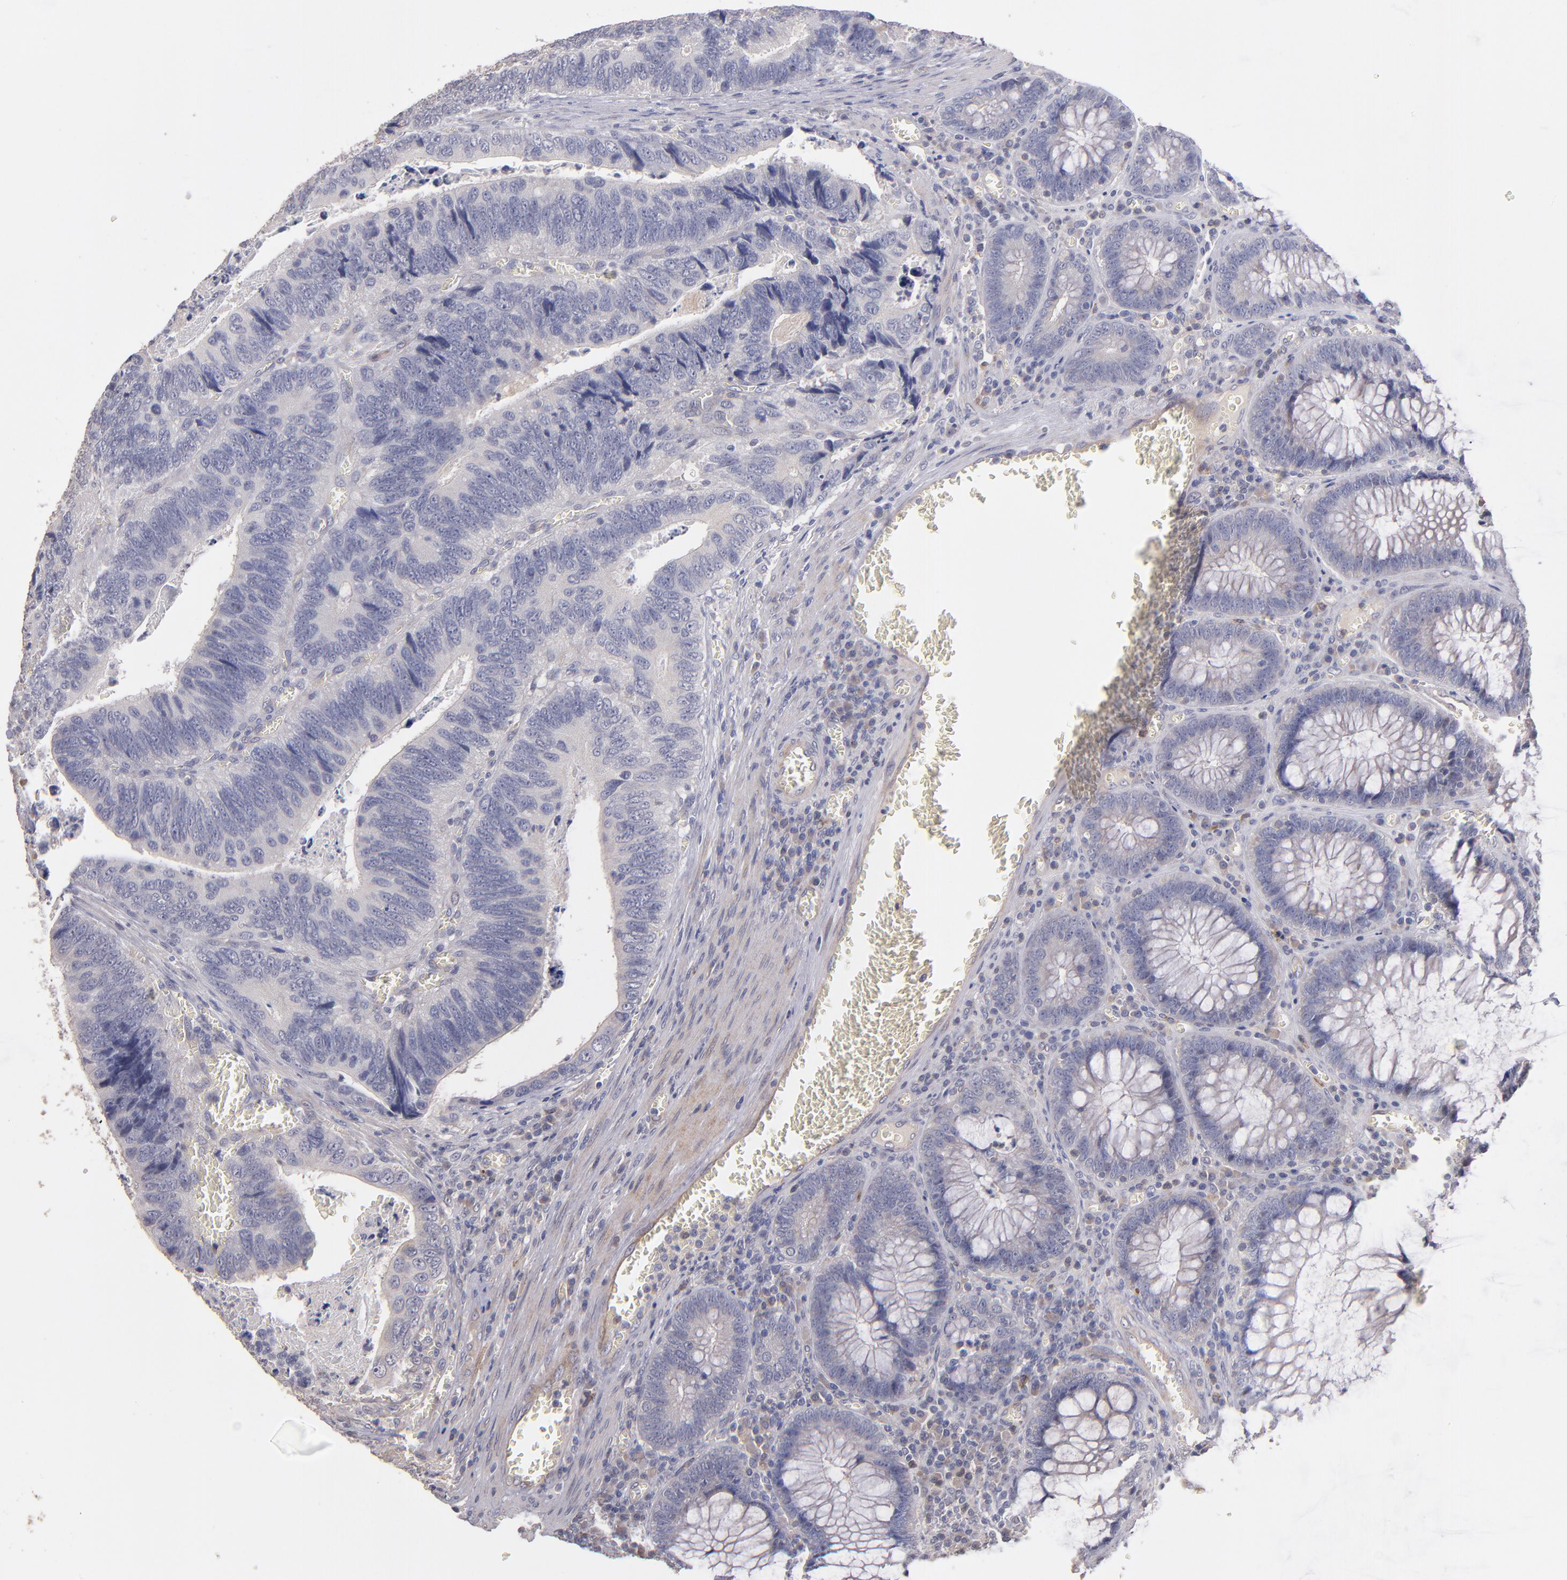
{"staining": {"intensity": "weak", "quantity": "25%-75%", "location": "cytoplasmic/membranous"}, "tissue": "colorectal cancer", "cell_type": "Tumor cells", "image_type": "cancer", "snomed": [{"axis": "morphology", "description": "Adenocarcinoma, NOS"}, {"axis": "topography", "description": "Colon"}], "caption": "Colorectal cancer (adenocarcinoma) stained with a protein marker shows weak staining in tumor cells.", "gene": "MAGEE1", "patient": {"sex": "male", "age": 72}}